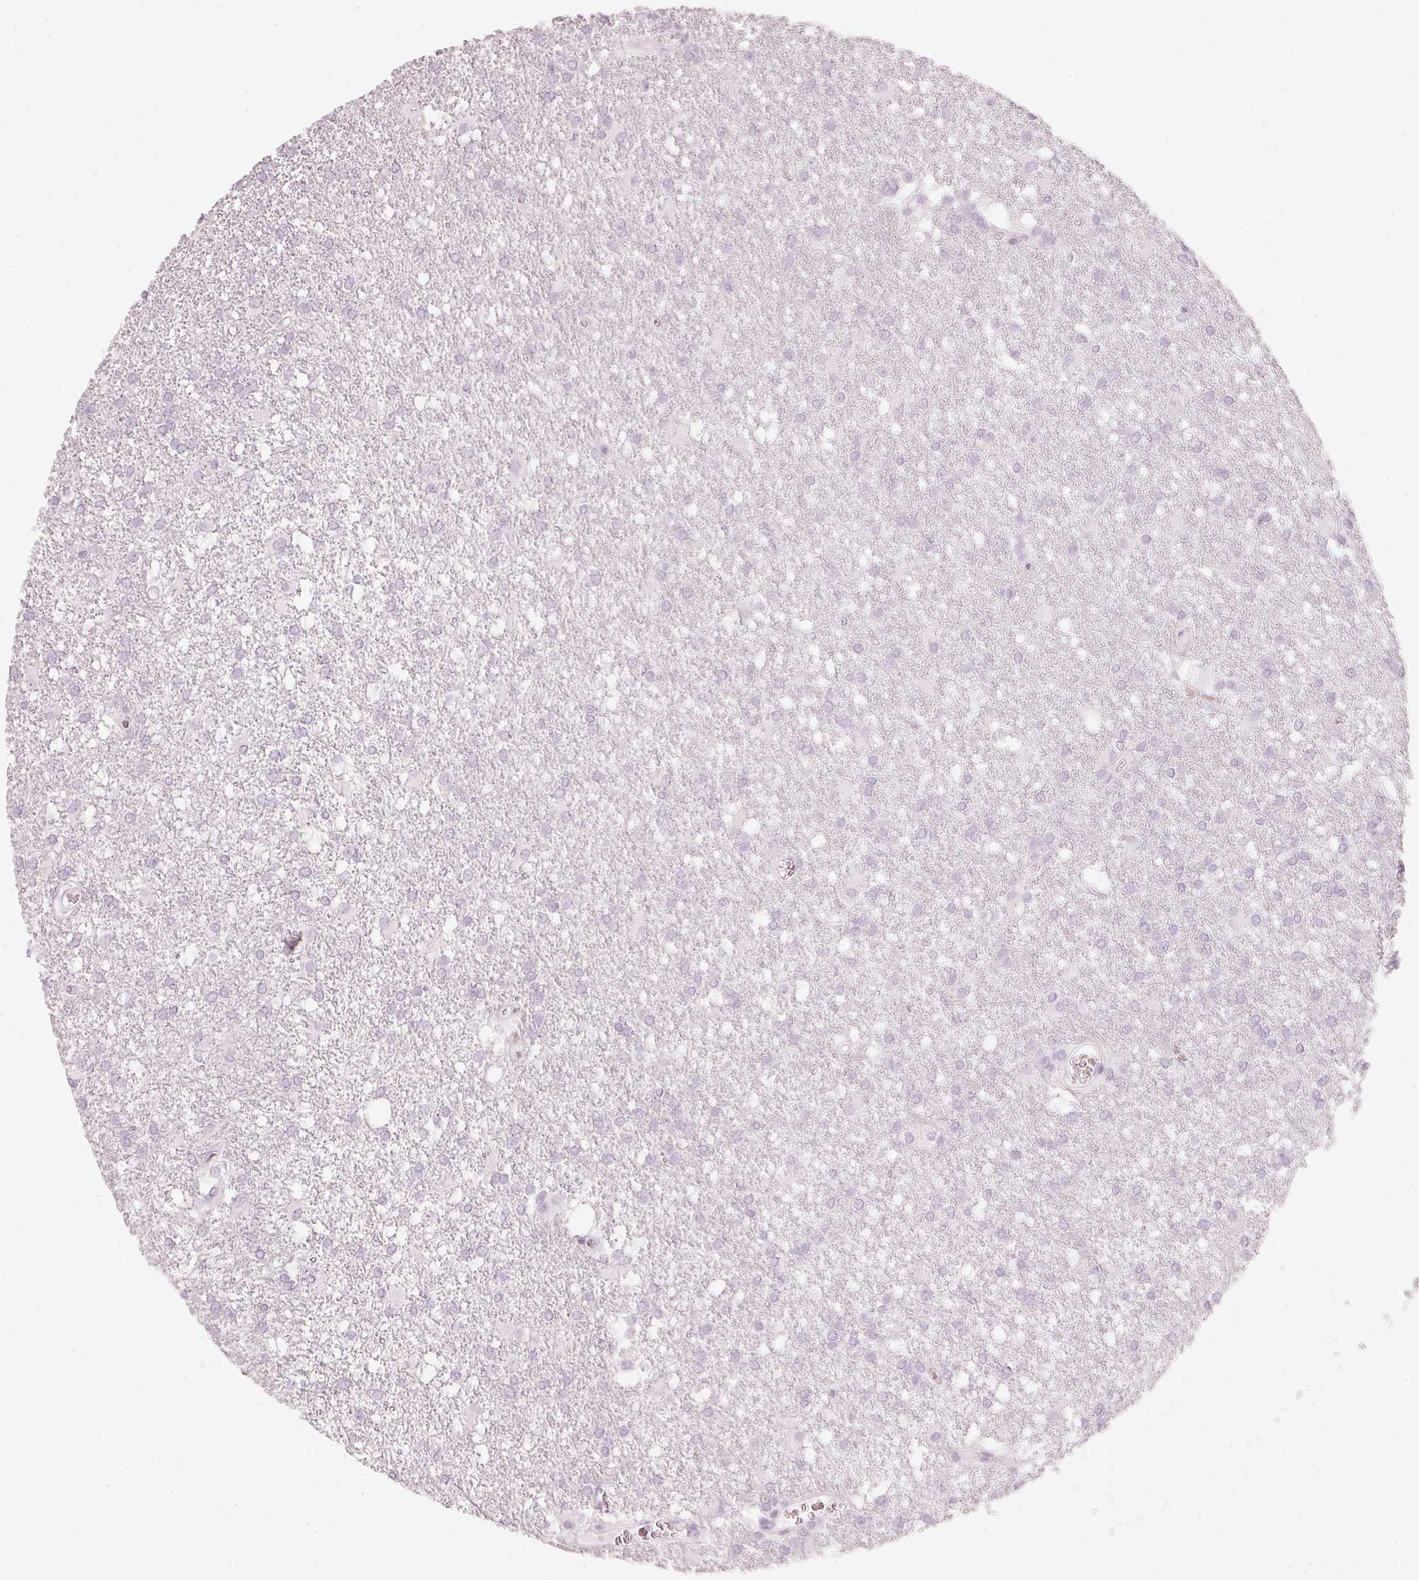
{"staining": {"intensity": "negative", "quantity": "none", "location": "none"}, "tissue": "glioma", "cell_type": "Tumor cells", "image_type": "cancer", "snomed": [{"axis": "morphology", "description": "Glioma, malignant, High grade"}, {"axis": "topography", "description": "Brain"}], "caption": "High magnification brightfield microscopy of glioma stained with DAB (brown) and counterstained with hematoxylin (blue): tumor cells show no significant positivity.", "gene": "PDXDC1", "patient": {"sex": "male", "age": 48}}